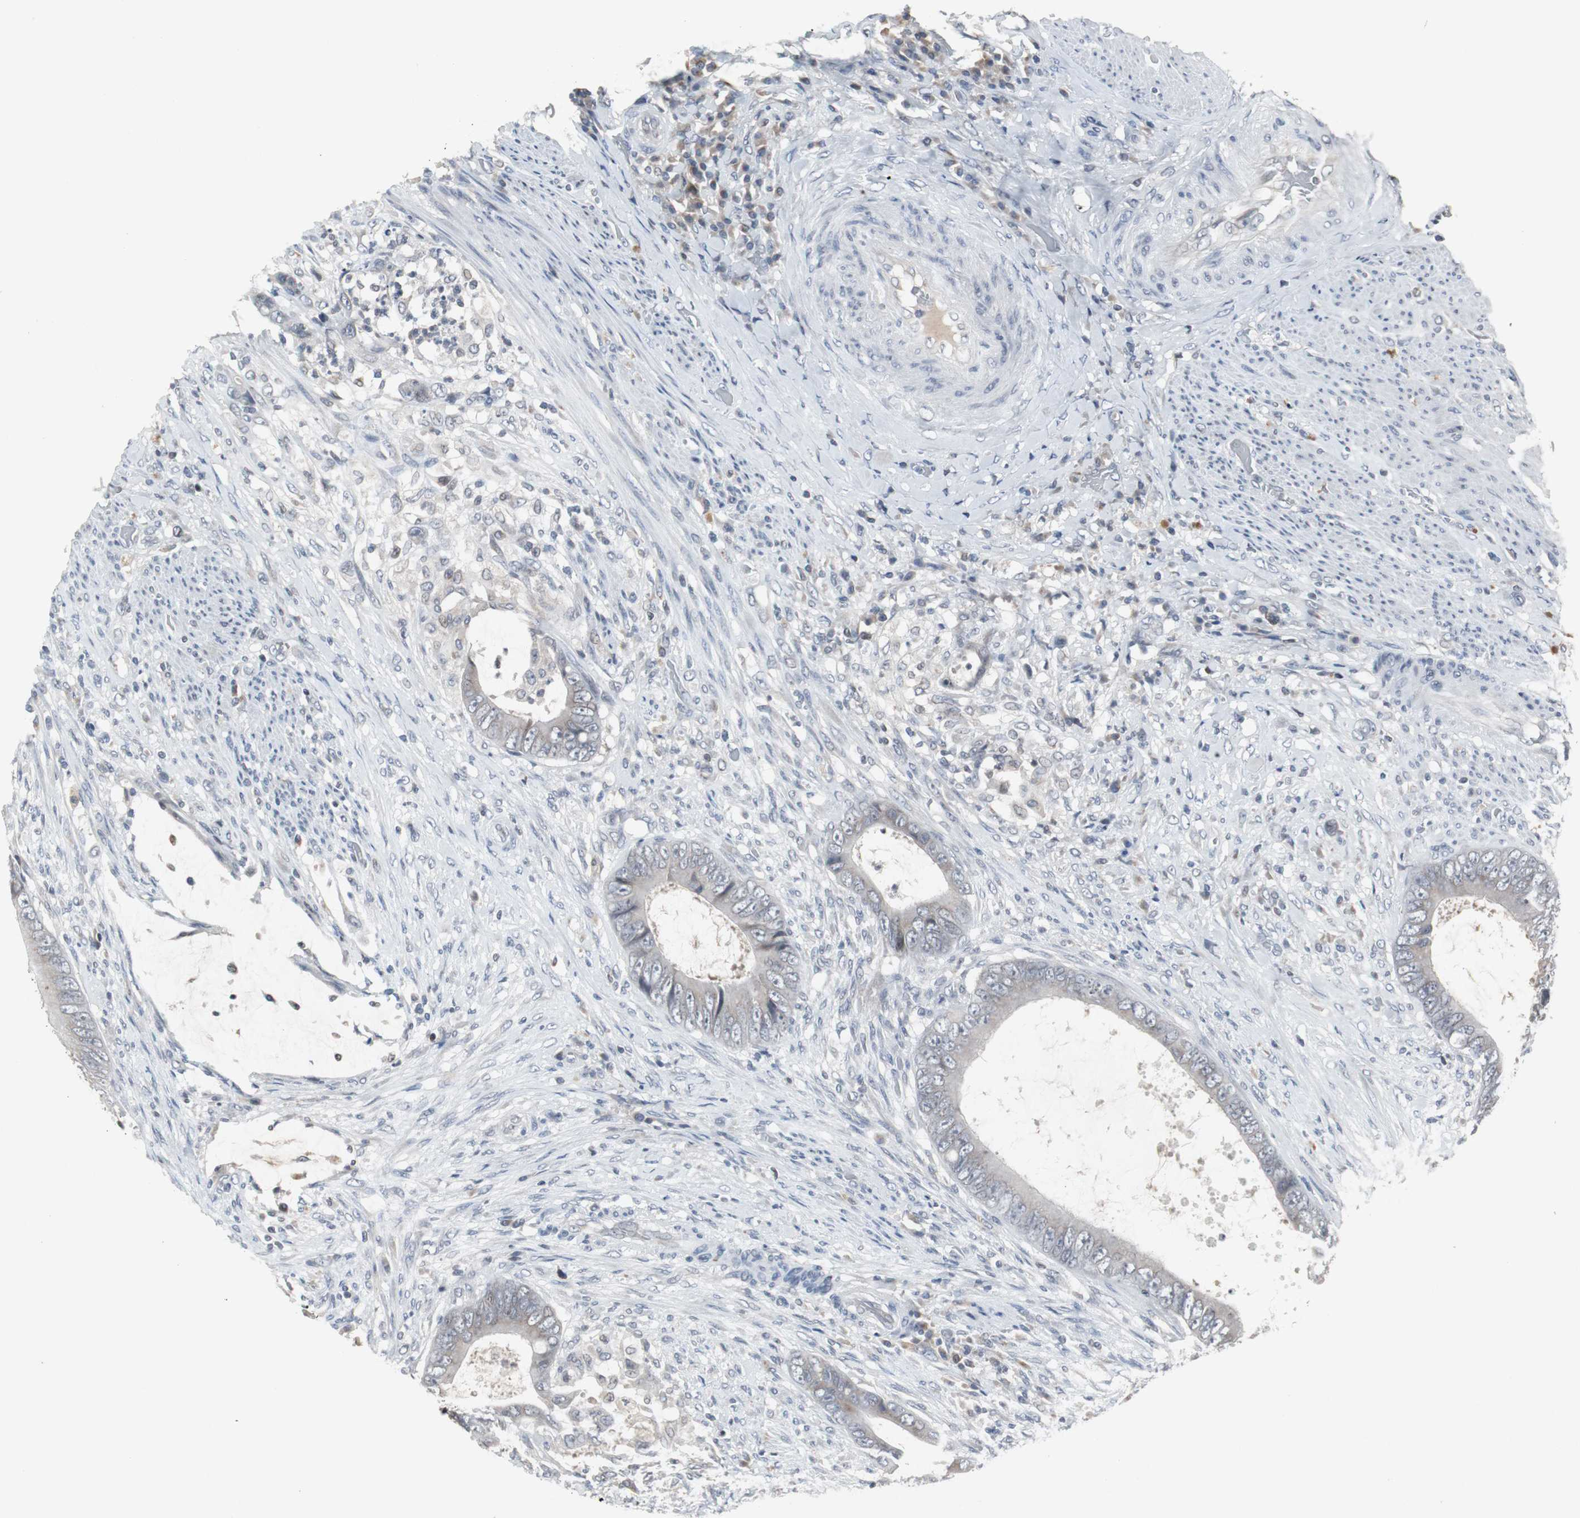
{"staining": {"intensity": "weak", "quantity": "<25%", "location": "cytoplasmic/membranous"}, "tissue": "colorectal cancer", "cell_type": "Tumor cells", "image_type": "cancer", "snomed": [{"axis": "morphology", "description": "Adenocarcinoma, NOS"}, {"axis": "topography", "description": "Rectum"}], "caption": "Colorectal cancer stained for a protein using immunohistochemistry (IHC) displays no staining tumor cells.", "gene": "ZNF396", "patient": {"sex": "female", "age": 77}}